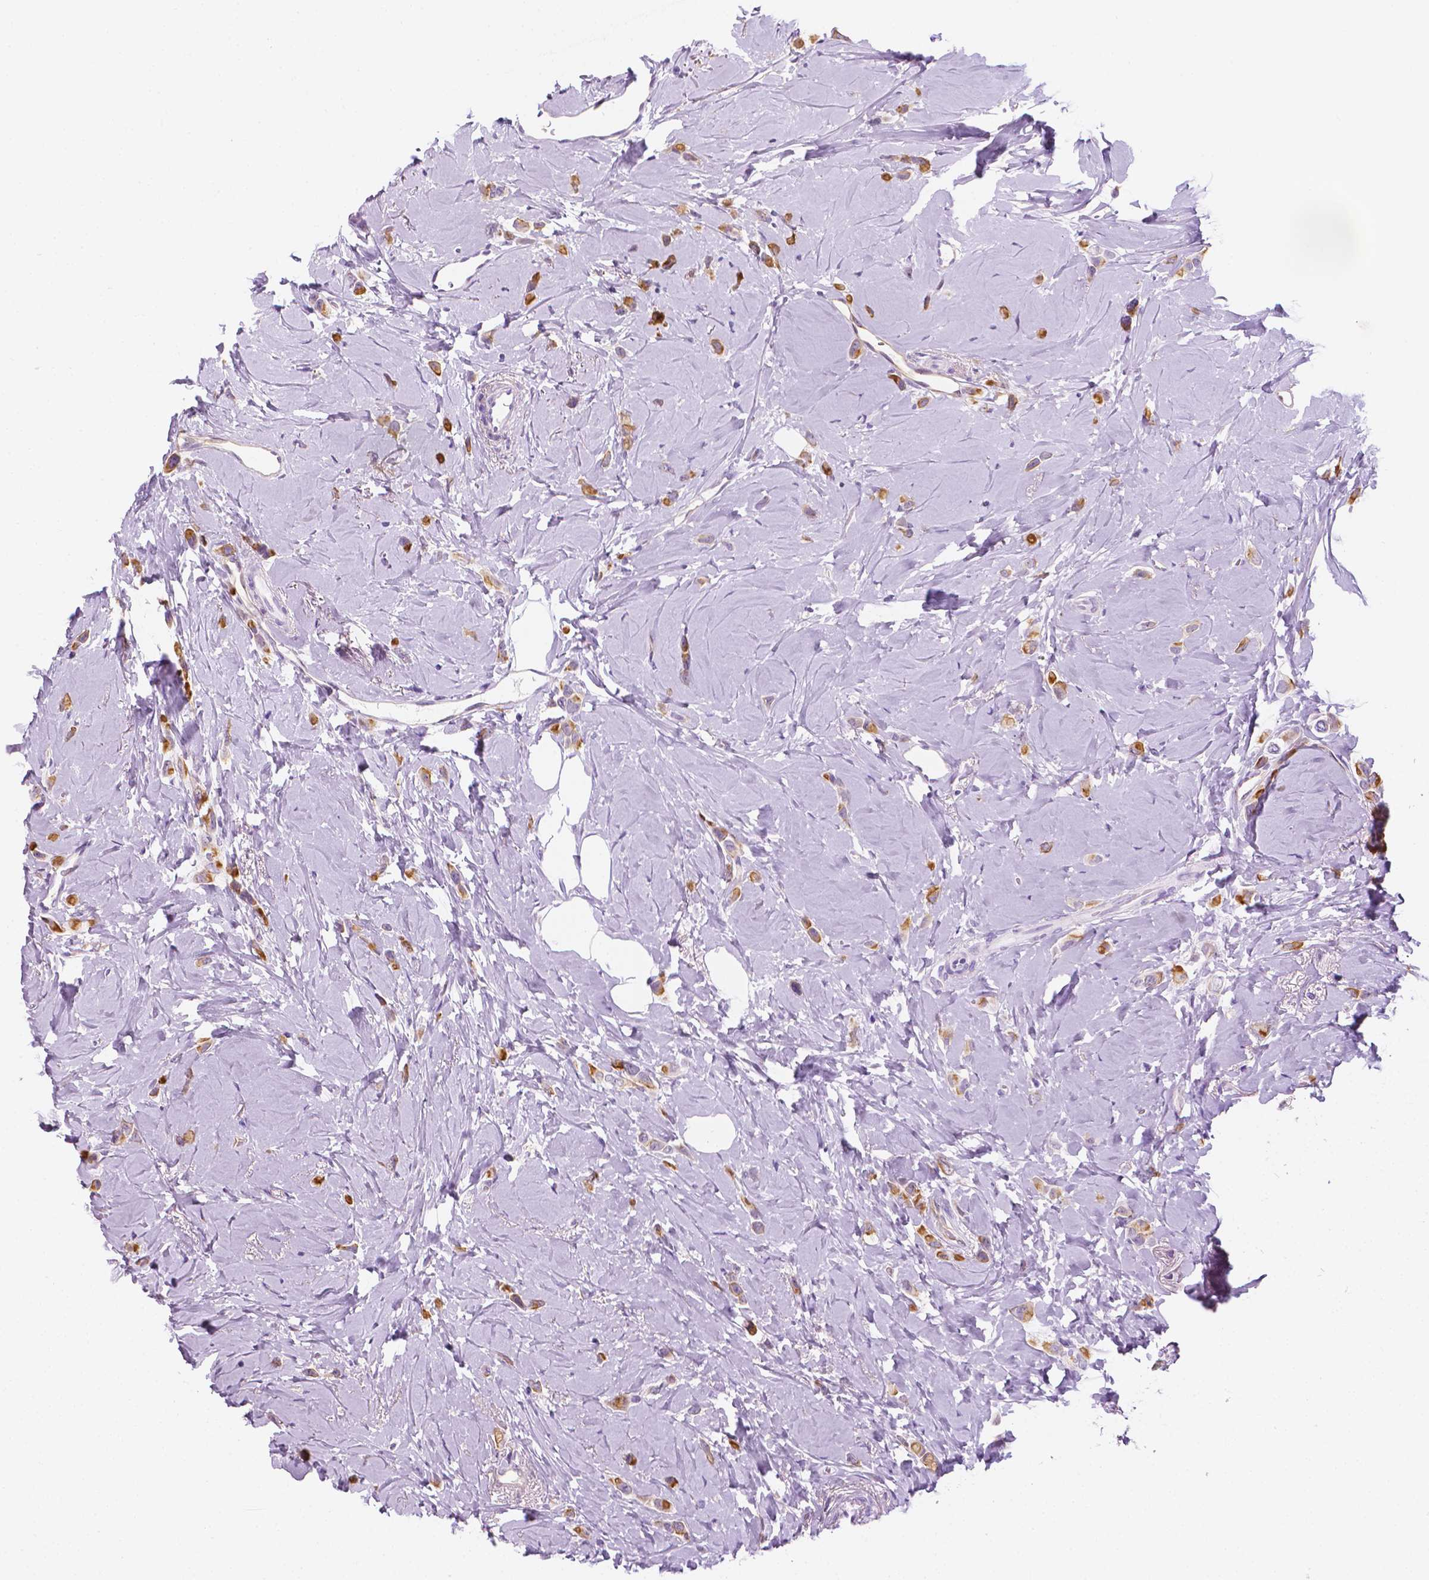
{"staining": {"intensity": "moderate", "quantity": ">75%", "location": "cytoplasmic/membranous"}, "tissue": "breast cancer", "cell_type": "Tumor cells", "image_type": "cancer", "snomed": [{"axis": "morphology", "description": "Lobular carcinoma"}, {"axis": "topography", "description": "Breast"}], "caption": "Breast lobular carcinoma stained with DAB (3,3'-diaminobenzidine) immunohistochemistry (IHC) exhibits medium levels of moderate cytoplasmic/membranous positivity in about >75% of tumor cells. (Brightfield microscopy of DAB IHC at high magnification).", "gene": "PPL", "patient": {"sex": "female", "age": 66}}